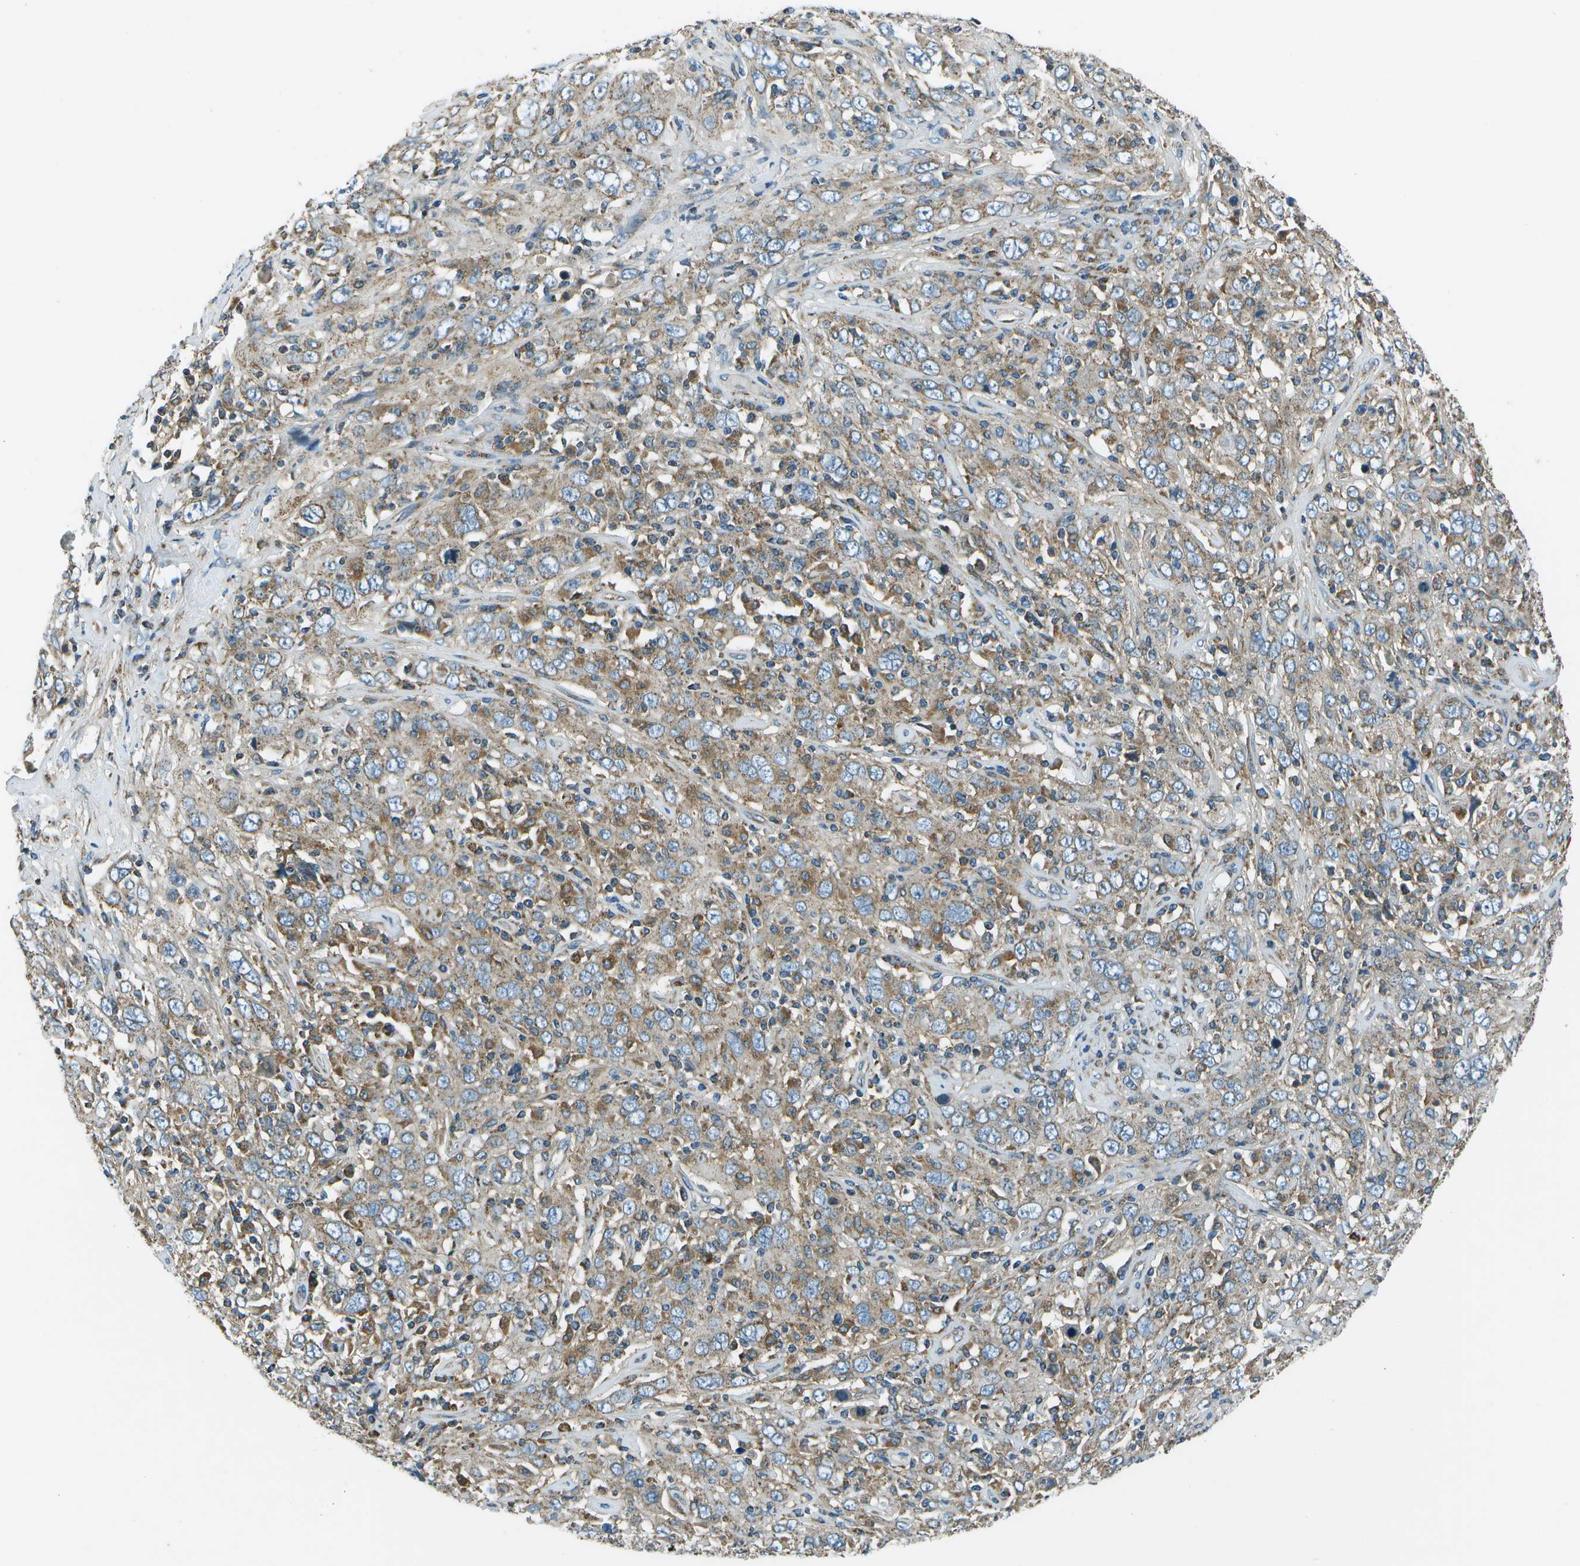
{"staining": {"intensity": "weak", "quantity": ">75%", "location": "cytoplasmic/membranous"}, "tissue": "cervical cancer", "cell_type": "Tumor cells", "image_type": "cancer", "snomed": [{"axis": "morphology", "description": "Squamous cell carcinoma, NOS"}, {"axis": "topography", "description": "Cervix"}], "caption": "Cervical cancer stained with immunohistochemistry demonstrates weak cytoplasmic/membranous staining in approximately >75% of tumor cells.", "gene": "TMEM51", "patient": {"sex": "female", "age": 46}}